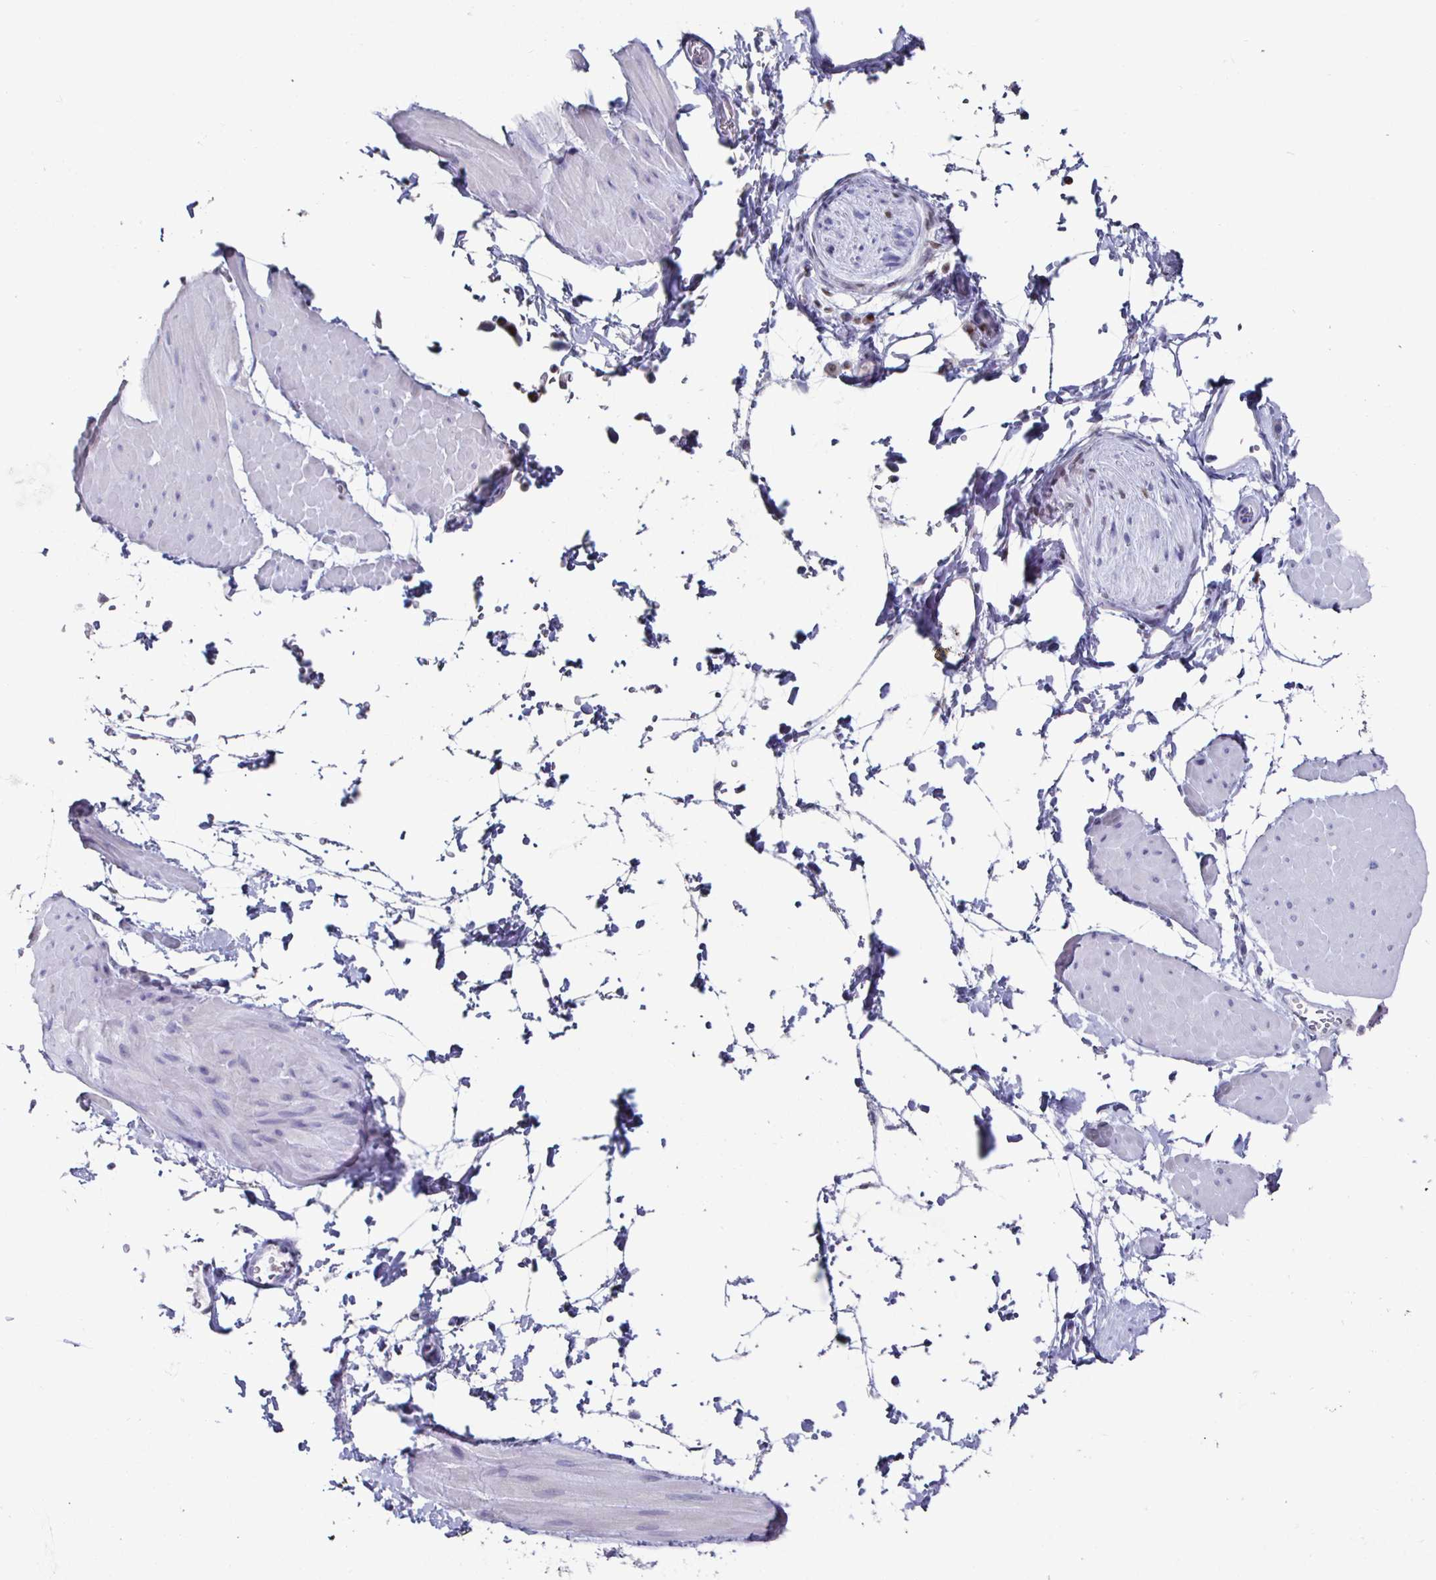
{"staining": {"intensity": "negative", "quantity": "none", "location": "none"}, "tissue": "adipose tissue", "cell_type": "Adipocytes", "image_type": "normal", "snomed": [{"axis": "morphology", "description": "Normal tissue, NOS"}, {"axis": "topography", "description": "Smooth muscle"}, {"axis": "topography", "description": "Peripheral nerve tissue"}], "caption": "Adipocytes are negative for protein expression in unremarkable human adipose tissue. (DAB (3,3'-diaminobenzidine) immunohistochemistry (IHC) with hematoxylin counter stain).", "gene": "RUNX2", "patient": {"sex": "male", "age": 58}}